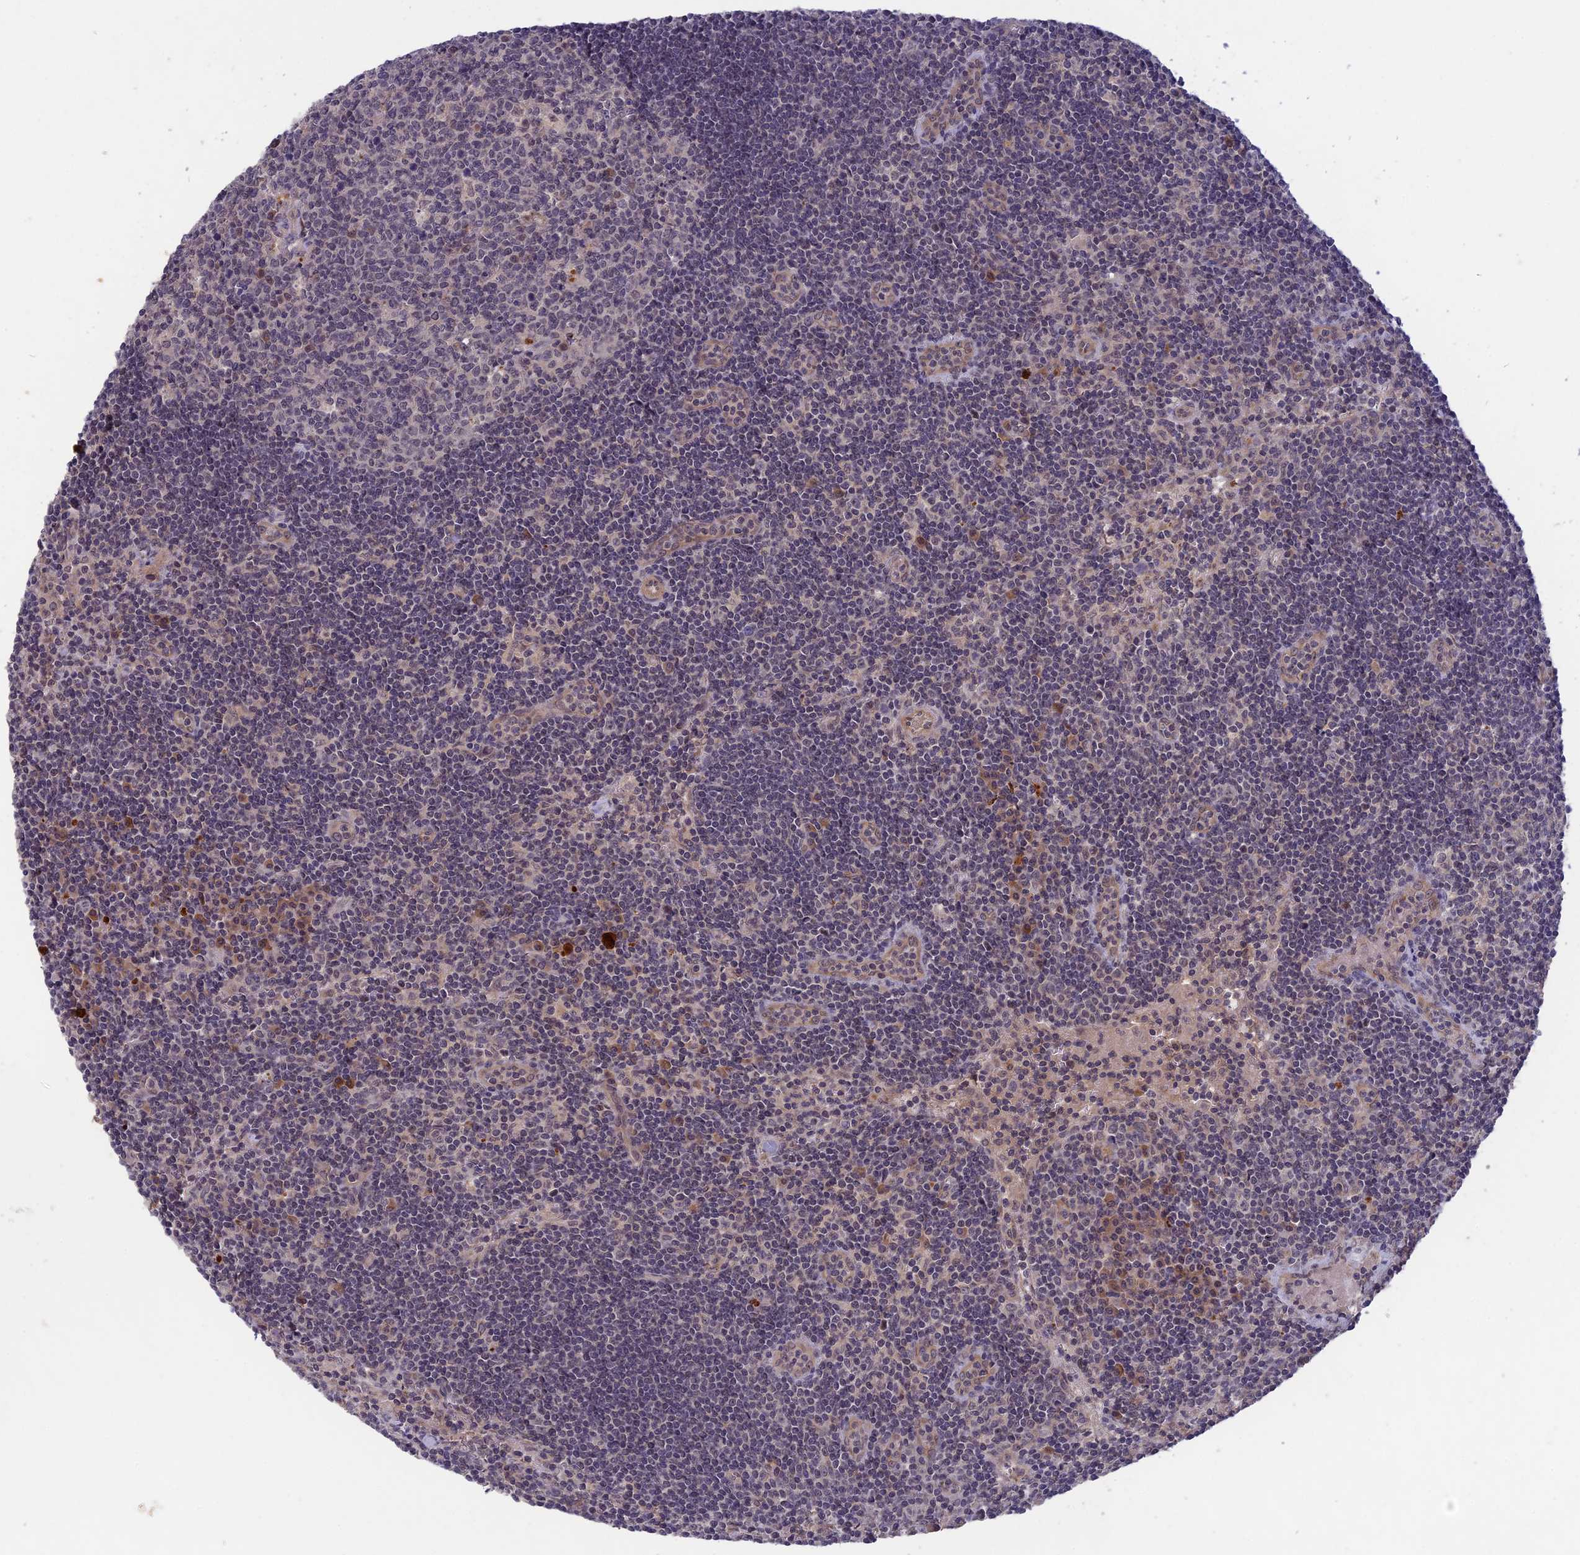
{"staining": {"intensity": "negative", "quantity": "none", "location": "none"}, "tissue": "lymph node", "cell_type": "Germinal center cells", "image_type": "normal", "snomed": [{"axis": "morphology", "description": "Normal tissue, NOS"}, {"axis": "topography", "description": "Lymph node"}], "caption": "The image demonstrates no staining of germinal center cells in benign lymph node.", "gene": "ADO", "patient": {"sex": "female", "age": 32}}